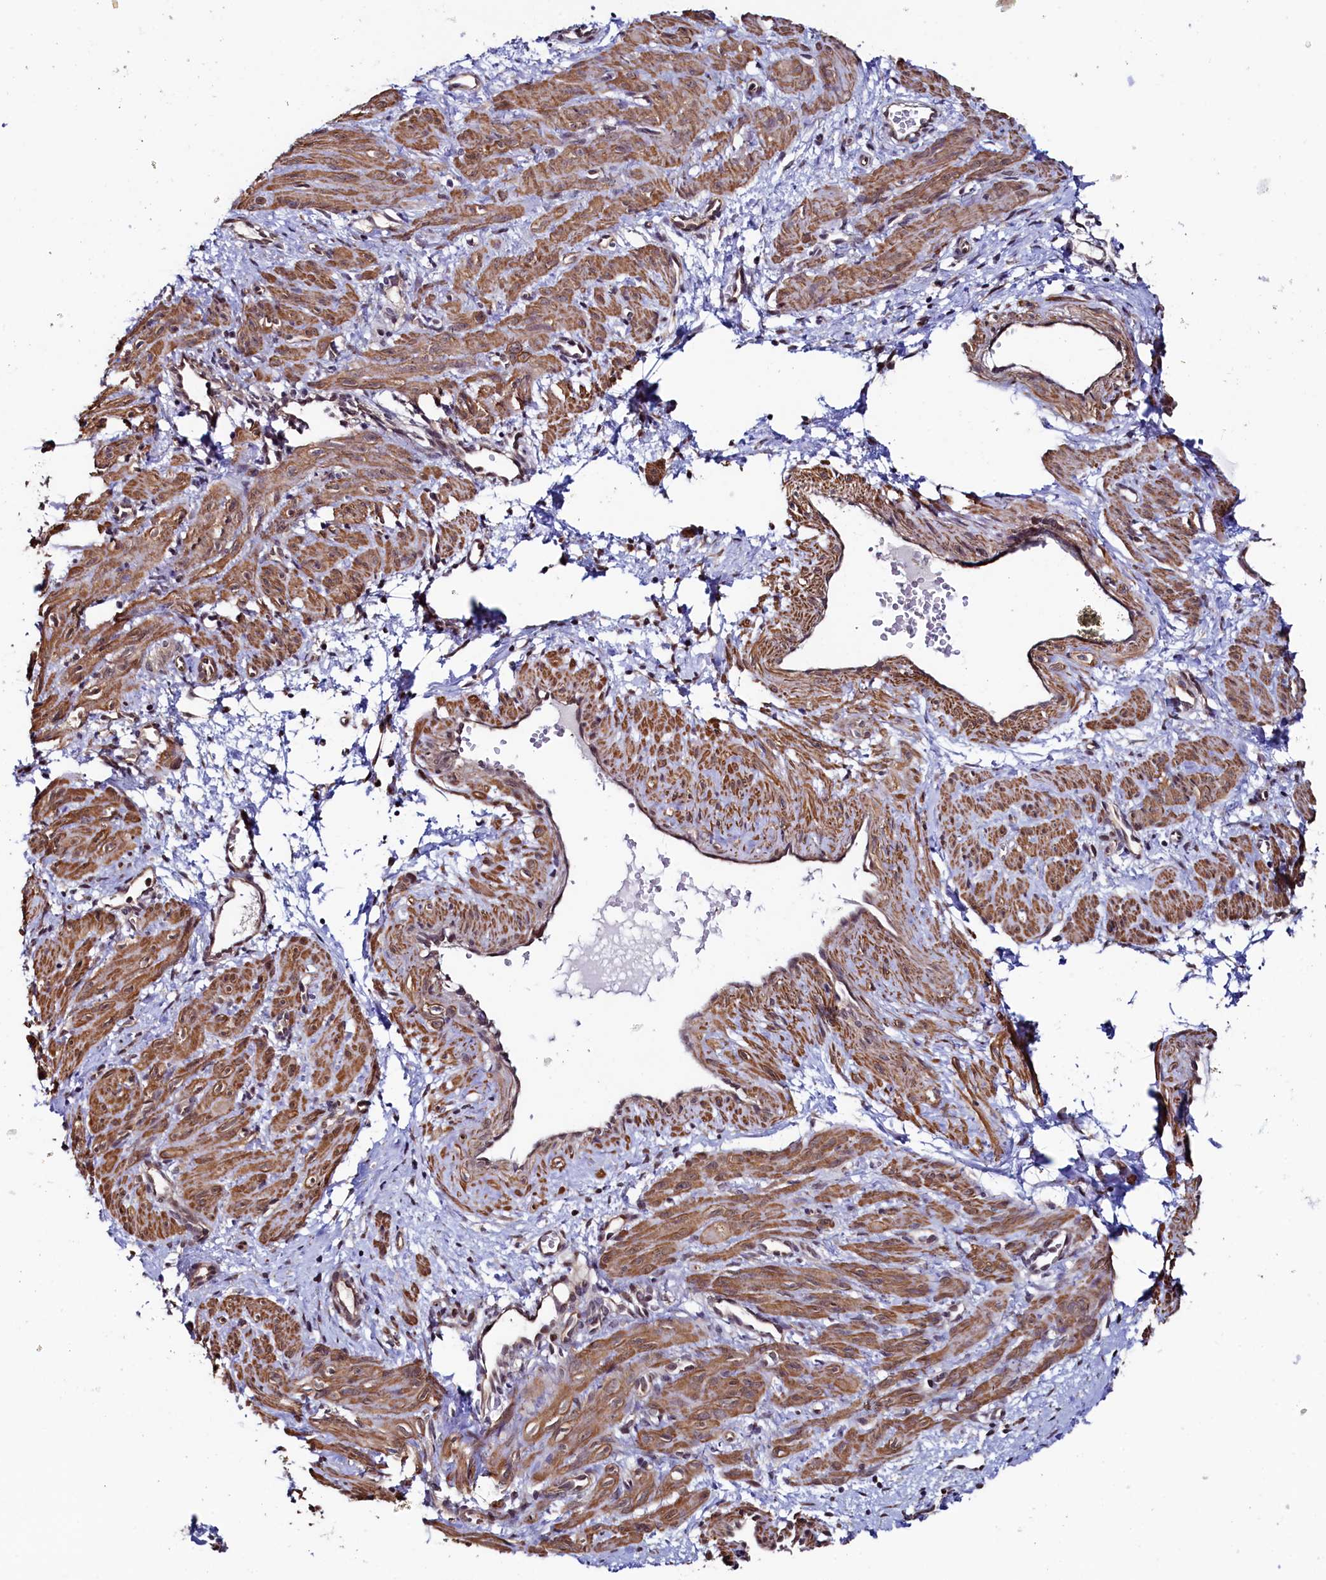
{"staining": {"intensity": "moderate", "quantity": ">75%", "location": "cytoplasmic/membranous"}, "tissue": "smooth muscle", "cell_type": "Smooth muscle cells", "image_type": "normal", "snomed": [{"axis": "morphology", "description": "Normal tissue, NOS"}, {"axis": "topography", "description": "Endometrium"}], "caption": "Human smooth muscle stained for a protein (brown) shows moderate cytoplasmic/membranous positive positivity in about >75% of smooth muscle cells.", "gene": "LEO1", "patient": {"sex": "female", "age": 33}}